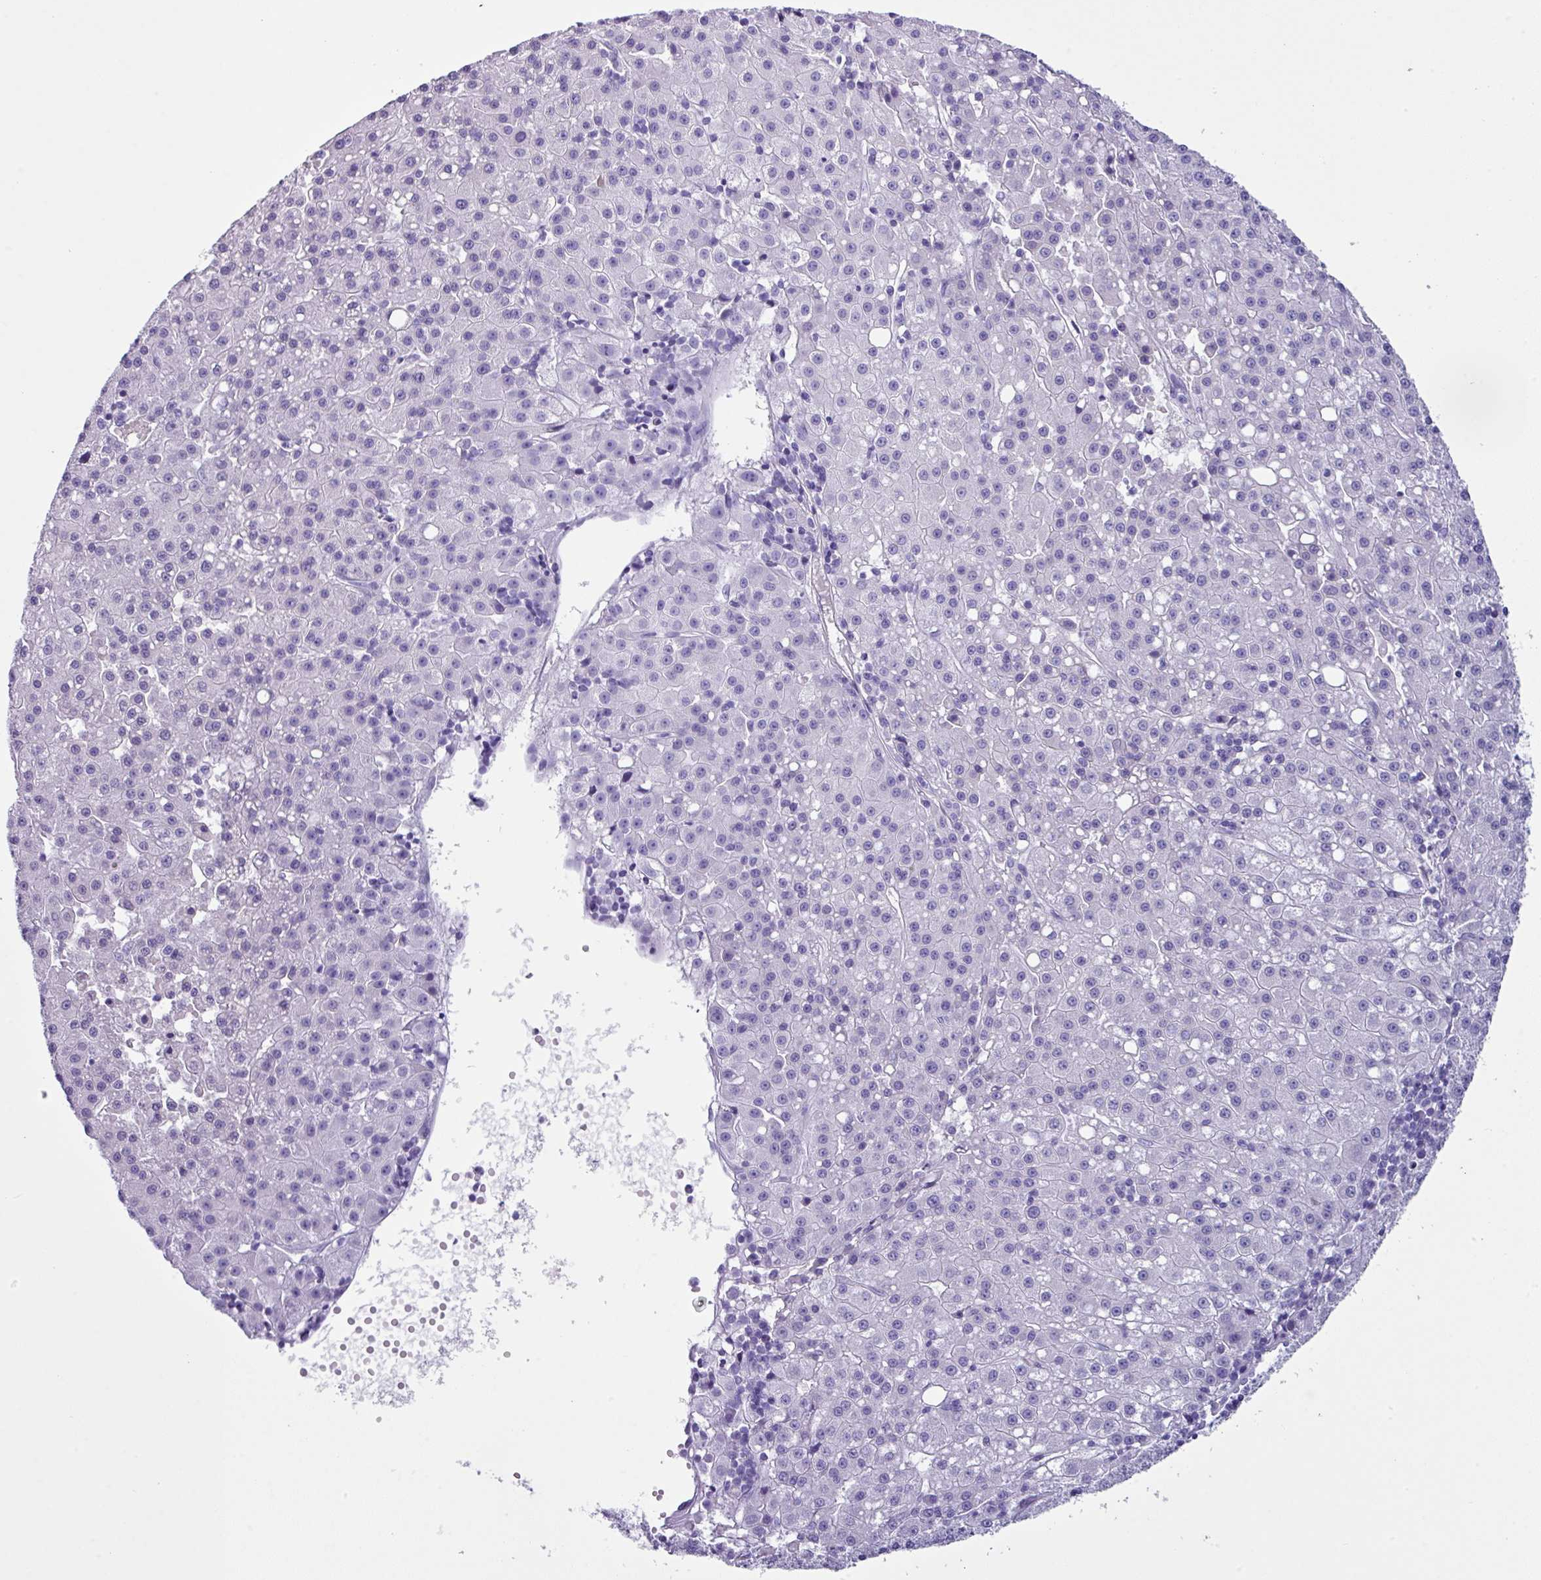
{"staining": {"intensity": "negative", "quantity": "none", "location": "none"}, "tissue": "liver cancer", "cell_type": "Tumor cells", "image_type": "cancer", "snomed": [{"axis": "morphology", "description": "Carcinoma, Hepatocellular, NOS"}, {"axis": "topography", "description": "Liver"}], "caption": "High power microscopy image of an immunohistochemistry (IHC) histopathology image of liver cancer, revealing no significant expression in tumor cells.", "gene": "NCCRP1", "patient": {"sex": "male", "age": 76}}